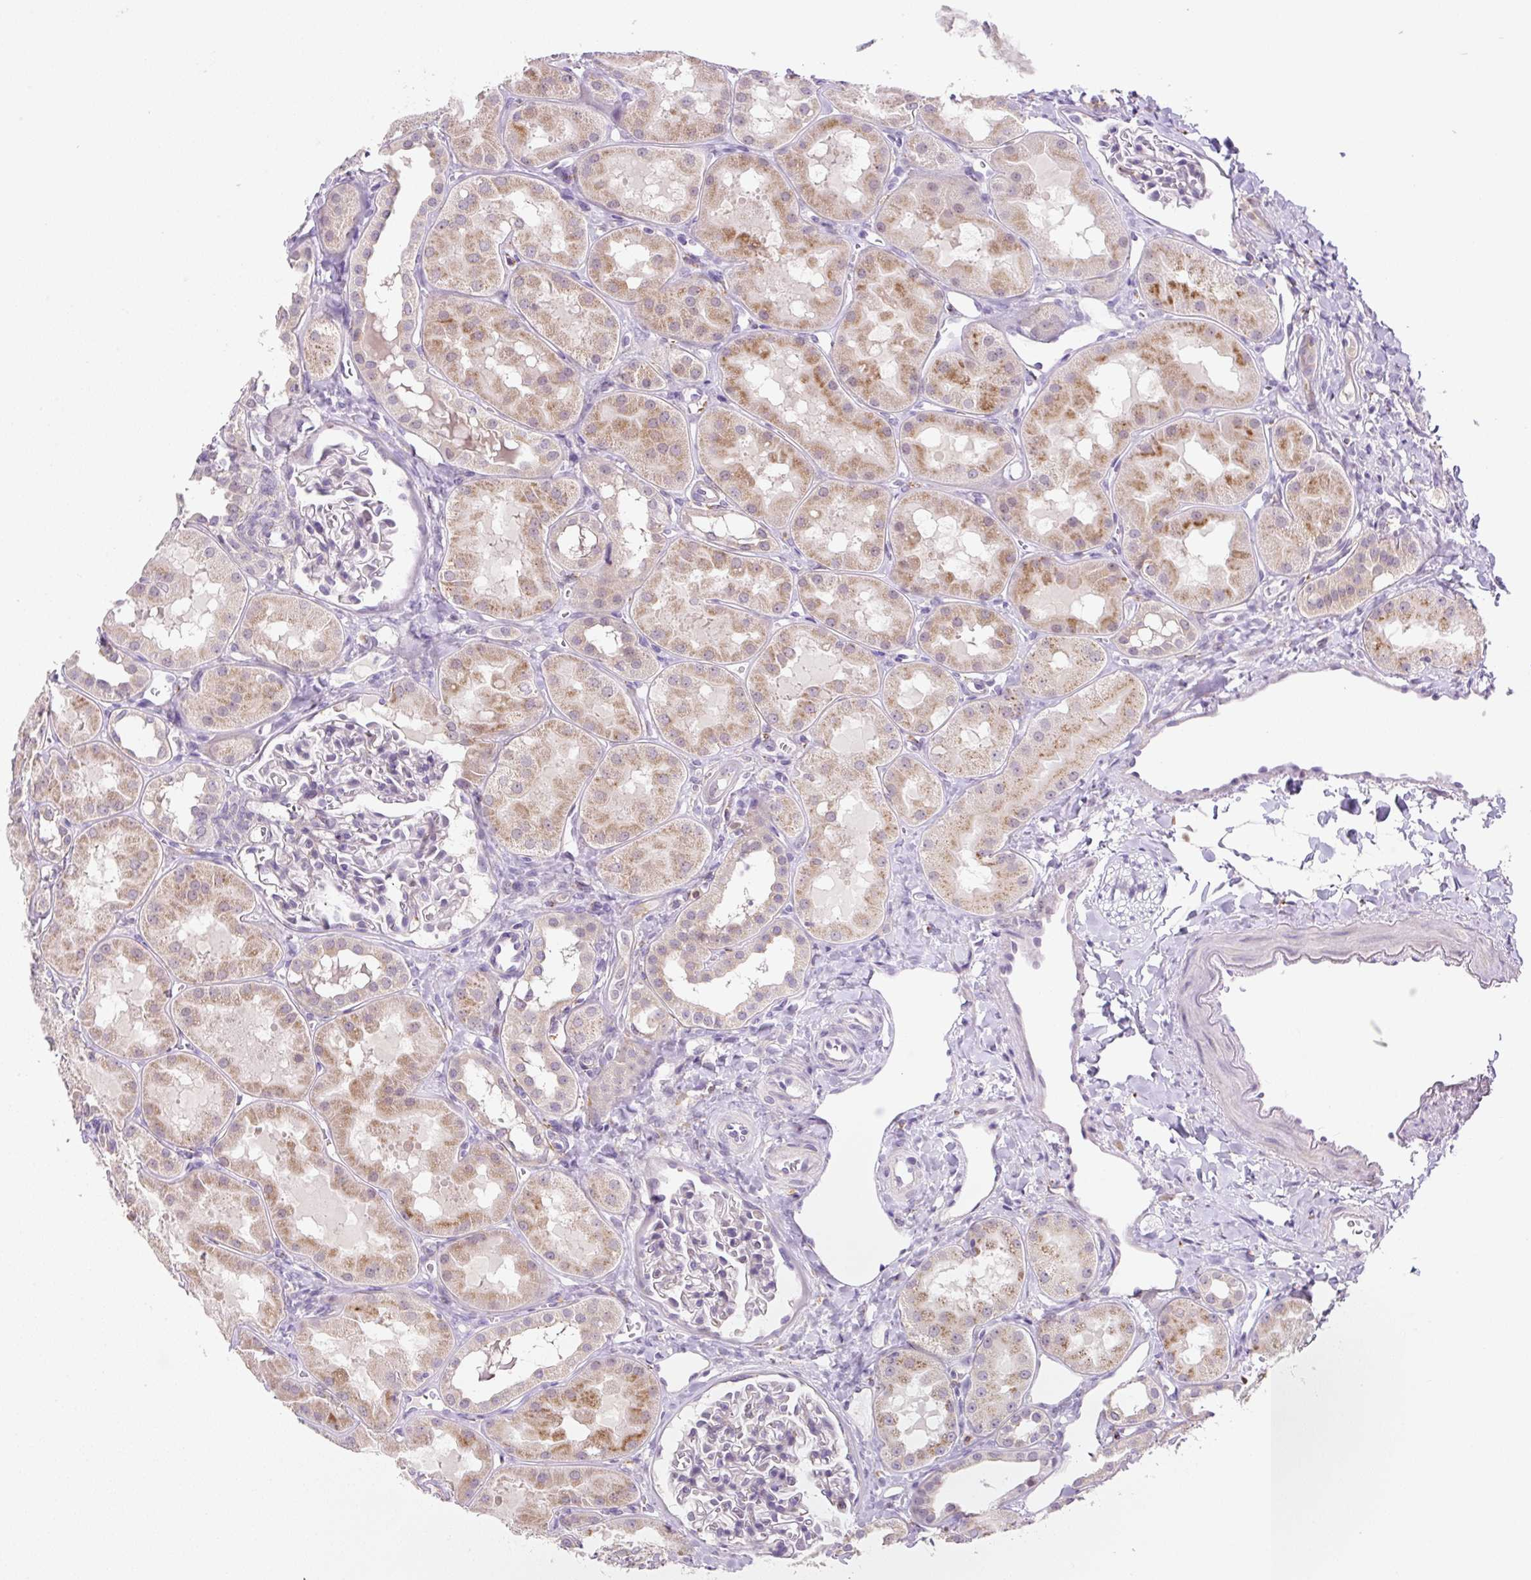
{"staining": {"intensity": "negative", "quantity": "none", "location": "none"}, "tissue": "kidney", "cell_type": "Cells in glomeruli", "image_type": "normal", "snomed": [{"axis": "morphology", "description": "Normal tissue, NOS"}, {"axis": "topography", "description": "Kidney"}, {"axis": "topography", "description": "Urinary bladder"}], "caption": "The photomicrograph displays no significant expression in cells in glomeruli of kidney. The staining was performed using DAB to visualize the protein expression in brown, while the nuclei were stained in blue with hematoxylin (Magnification: 20x).", "gene": "CEBPZOS", "patient": {"sex": "male", "age": 16}}